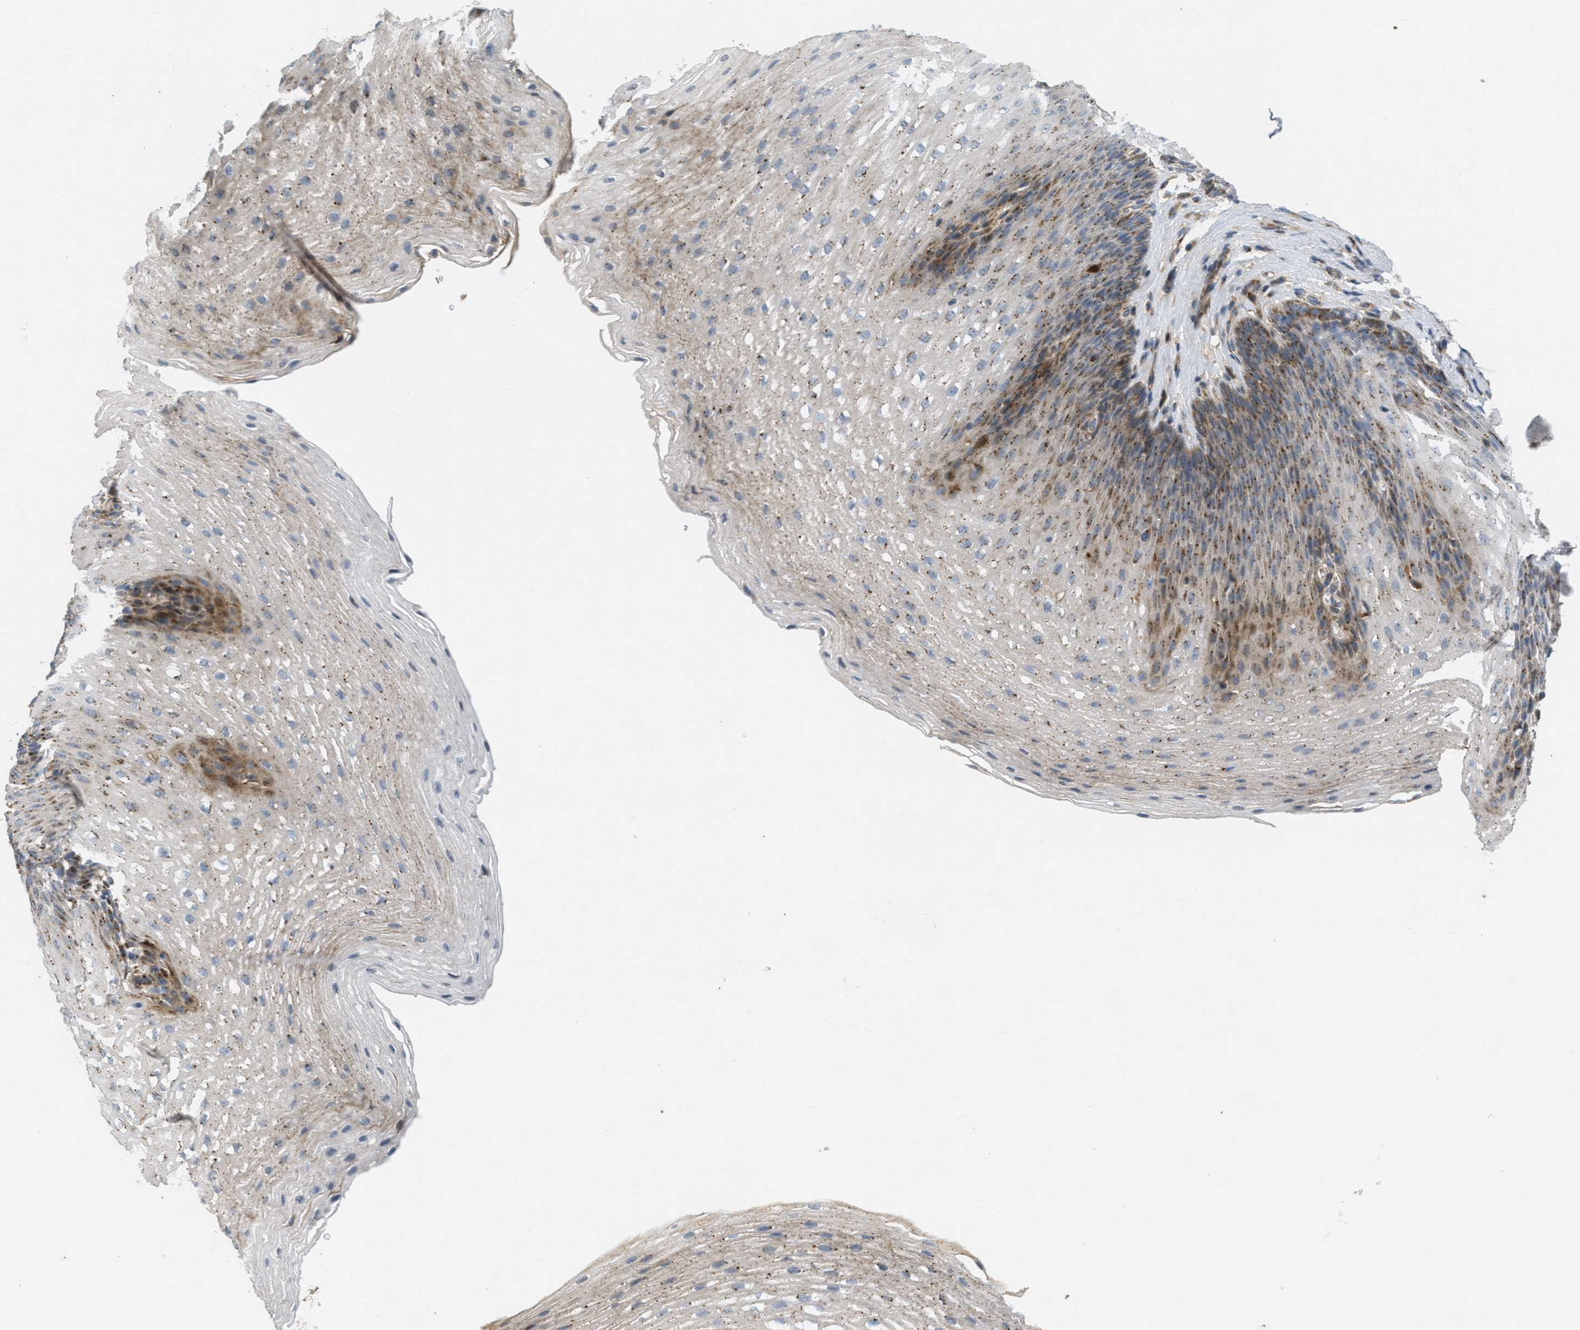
{"staining": {"intensity": "moderate", "quantity": "25%-75%", "location": "cytoplasmic/membranous"}, "tissue": "esophagus", "cell_type": "Squamous epithelial cells", "image_type": "normal", "snomed": [{"axis": "morphology", "description": "Normal tissue, NOS"}, {"axis": "topography", "description": "Esophagus"}], "caption": "The micrograph exhibits staining of unremarkable esophagus, revealing moderate cytoplasmic/membranous protein expression (brown color) within squamous epithelial cells. (Brightfield microscopy of DAB IHC at high magnification).", "gene": "ZFPL1", "patient": {"sex": "male", "age": 48}}